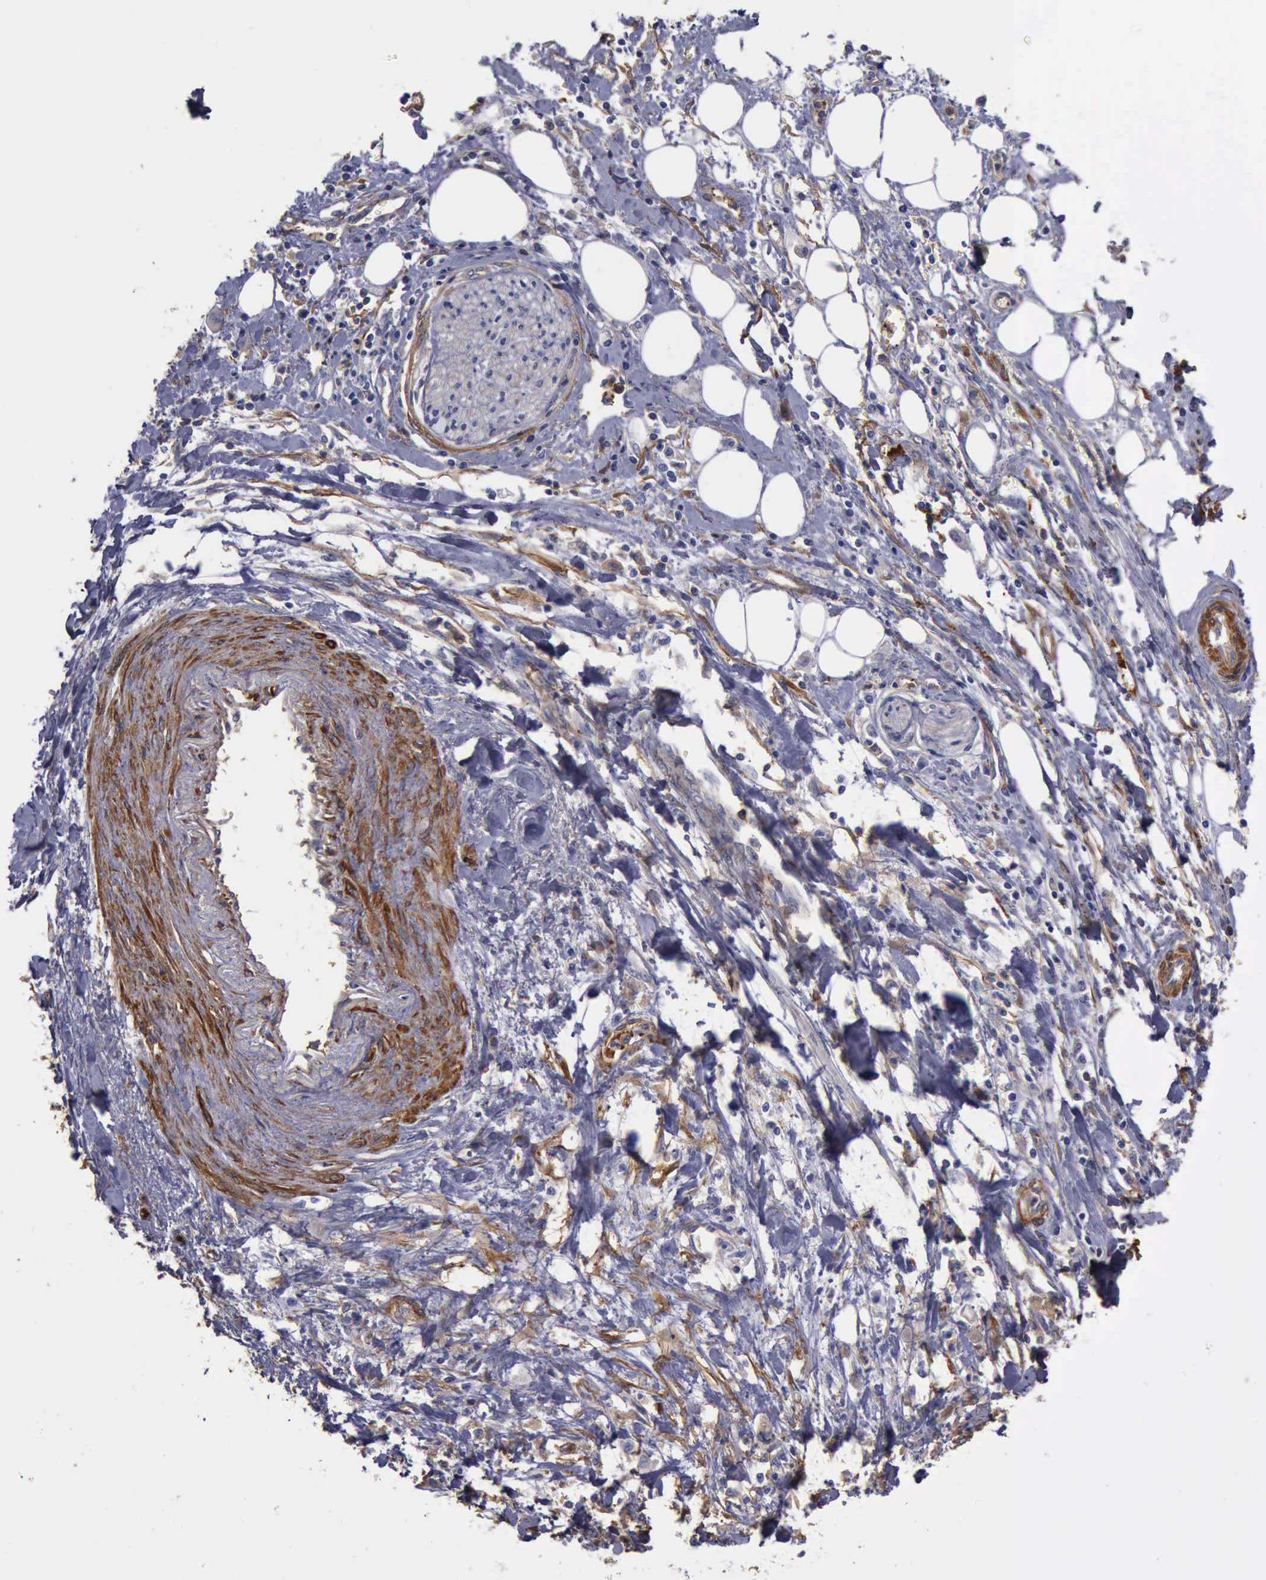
{"staining": {"intensity": "weak", "quantity": "25%-75%", "location": "cytoplasmic/membranous"}, "tissue": "pancreatic cancer", "cell_type": "Tumor cells", "image_type": "cancer", "snomed": [{"axis": "morphology", "description": "Adenocarcinoma, NOS"}, {"axis": "topography", "description": "Pancreas"}], "caption": "Immunohistochemical staining of human adenocarcinoma (pancreatic) reveals low levels of weak cytoplasmic/membranous staining in about 25%-75% of tumor cells. The staining is performed using DAB brown chromogen to label protein expression. The nuclei are counter-stained blue using hematoxylin.", "gene": "FLNA", "patient": {"sex": "female", "age": 70}}